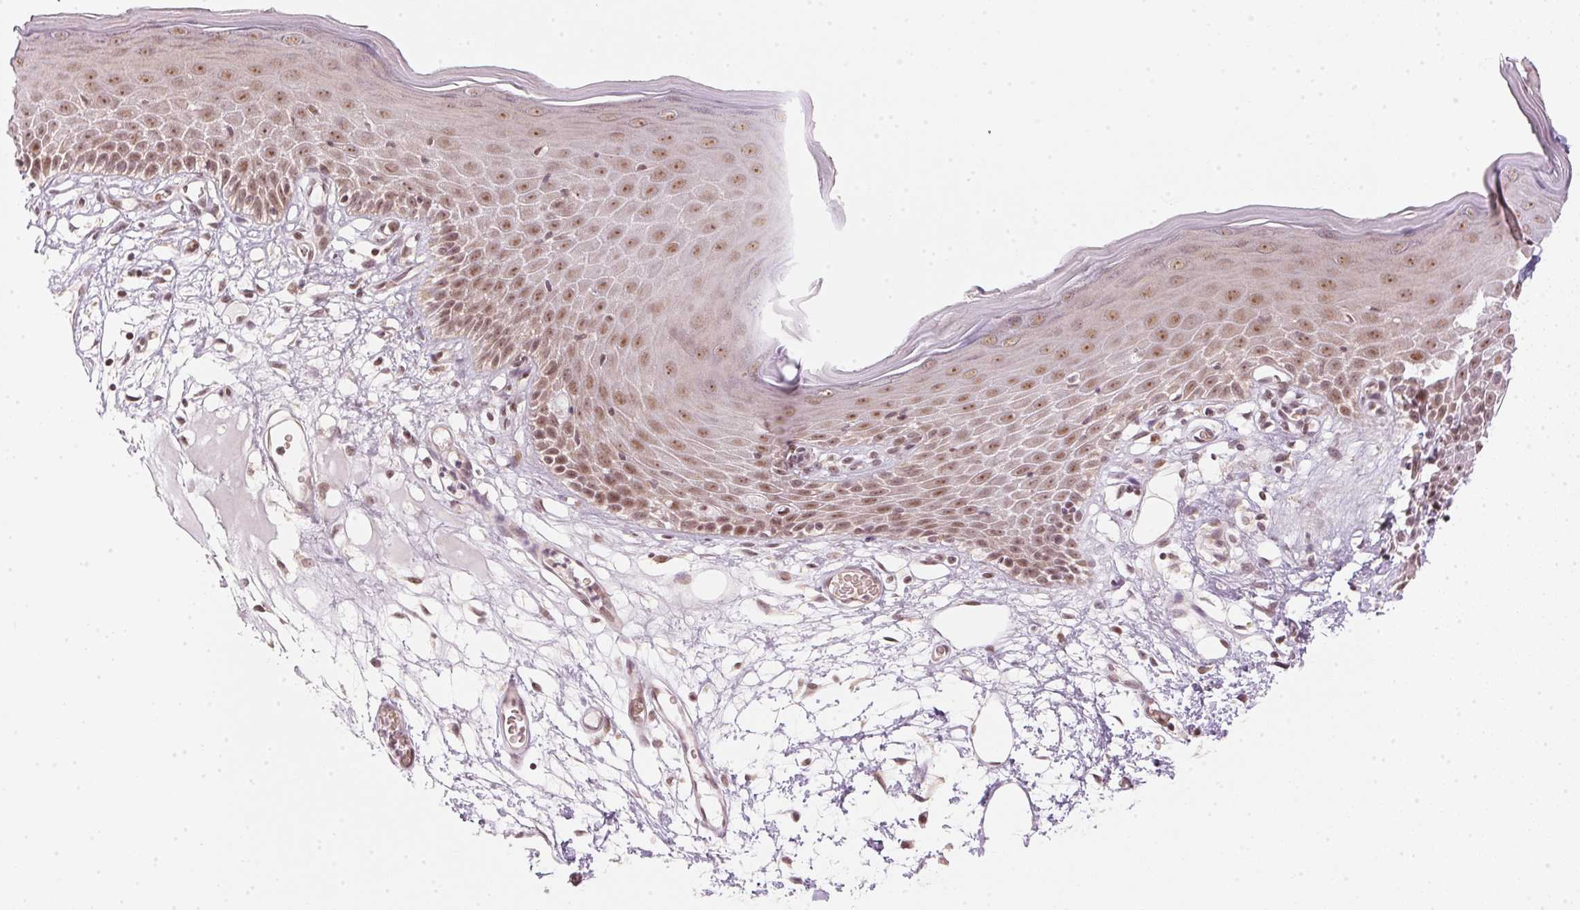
{"staining": {"intensity": "moderate", "quantity": ">75%", "location": "nuclear"}, "tissue": "skin", "cell_type": "Epidermal cells", "image_type": "normal", "snomed": [{"axis": "morphology", "description": "Normal tissue, NOS"}, {"axis": "topography", "description": "Vulva"}], "caption": "IHC photomicrograph of benign skin: skin stained using immunohistochemistry shows medium levels of moderate protein expression localized specifically in the nuclear of epidermal cells, appearing as a nuclear brown color.", "gene": "KAT6A", "patient": {"sex": "female", "age": 68}}